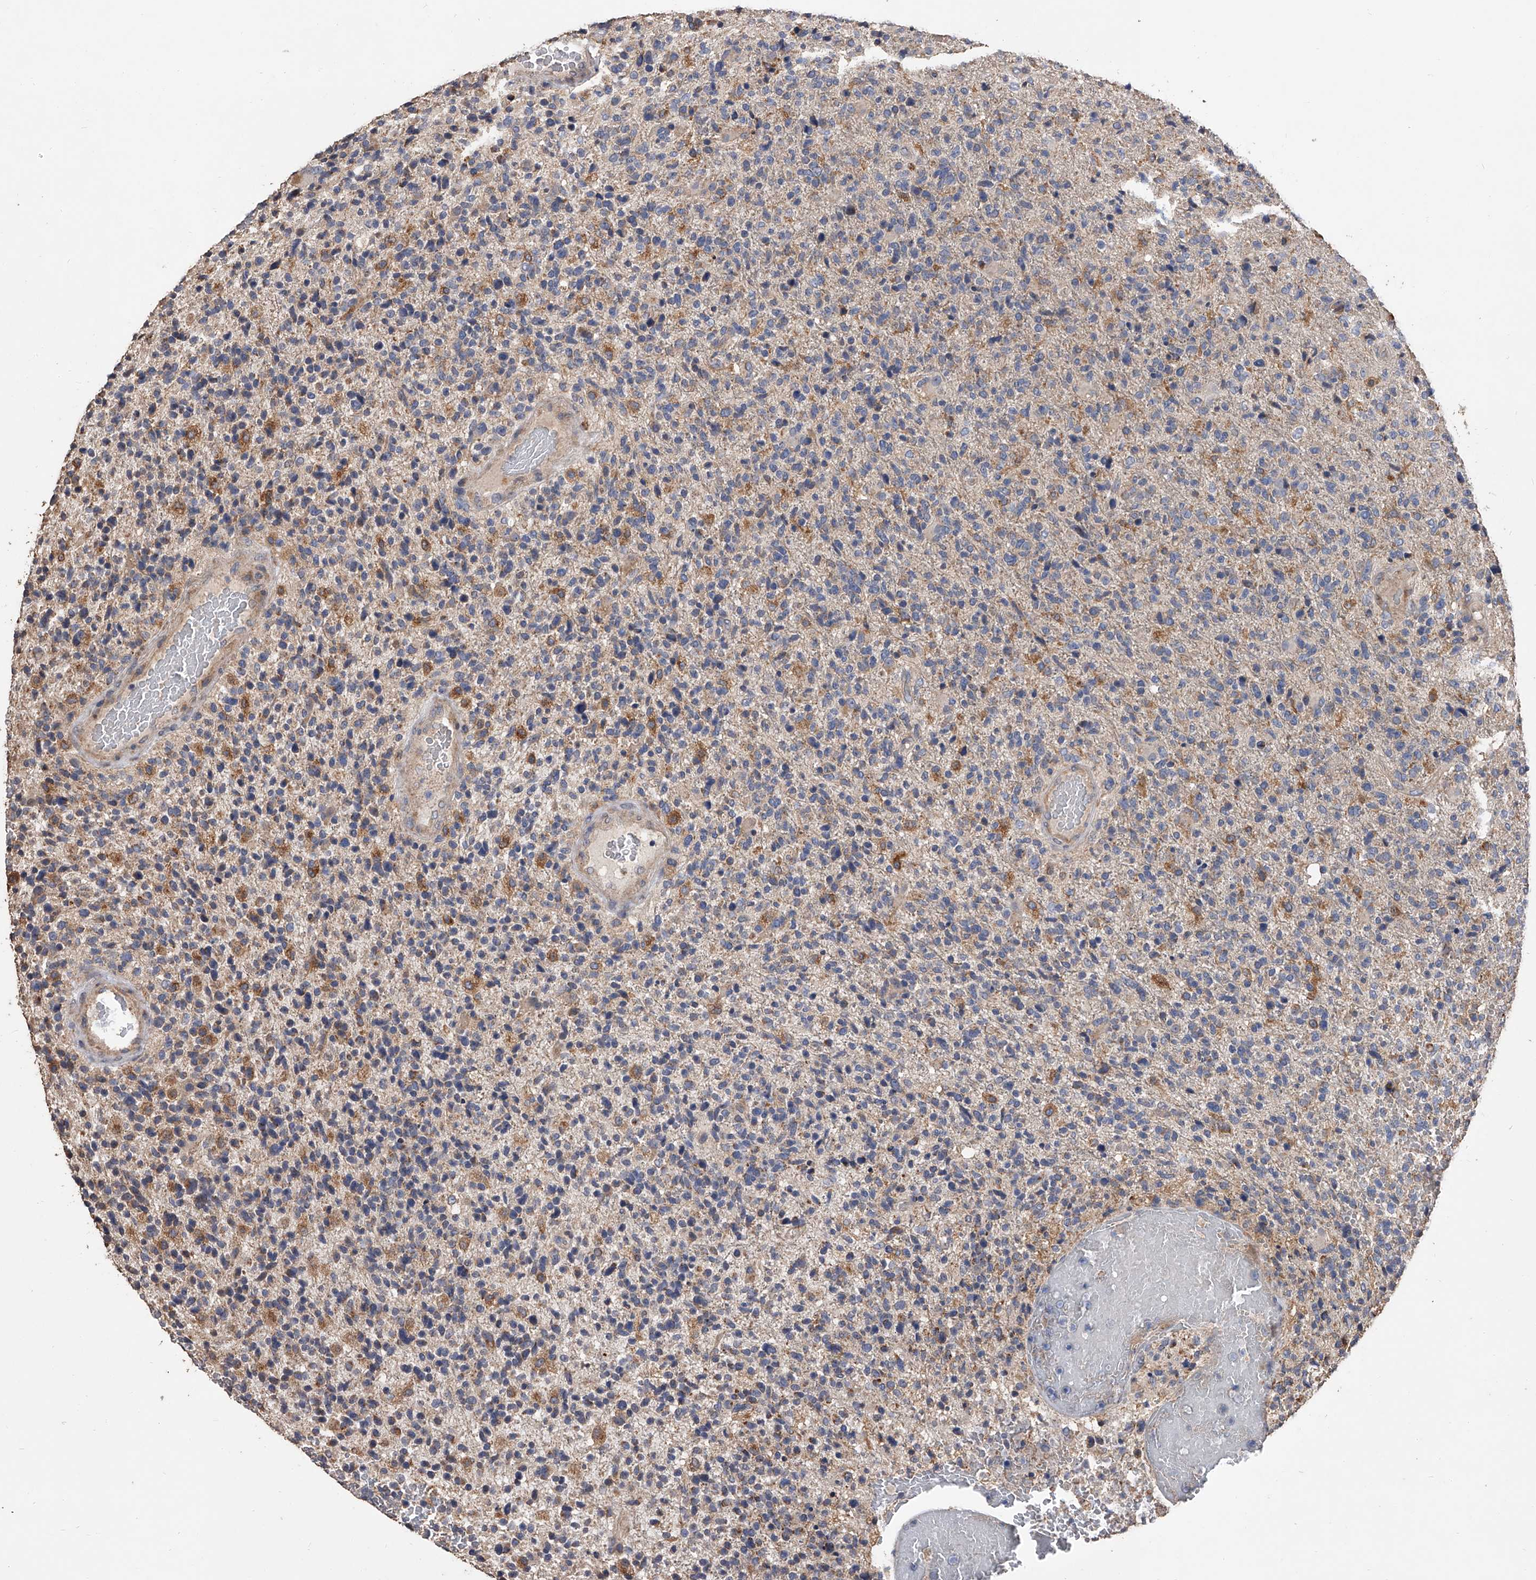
{"staining": {"intensity": "weak", "quantity": "<25%", "location": "cytoplasmic/membranous"}, "tissue": "glioma", "cell_type": "Tumor cells", "image_type": "cancer", "snomed": [{"axis": "morphology", "description": "Glioma, malignant, High grade"}, {"axis": "topography", "description": "Brain"}], "caption": "Tumor cells are negative for brown protein staining in glioma.", "gene": "LTV1", "patient": {"sex": "male", "age": 72}}